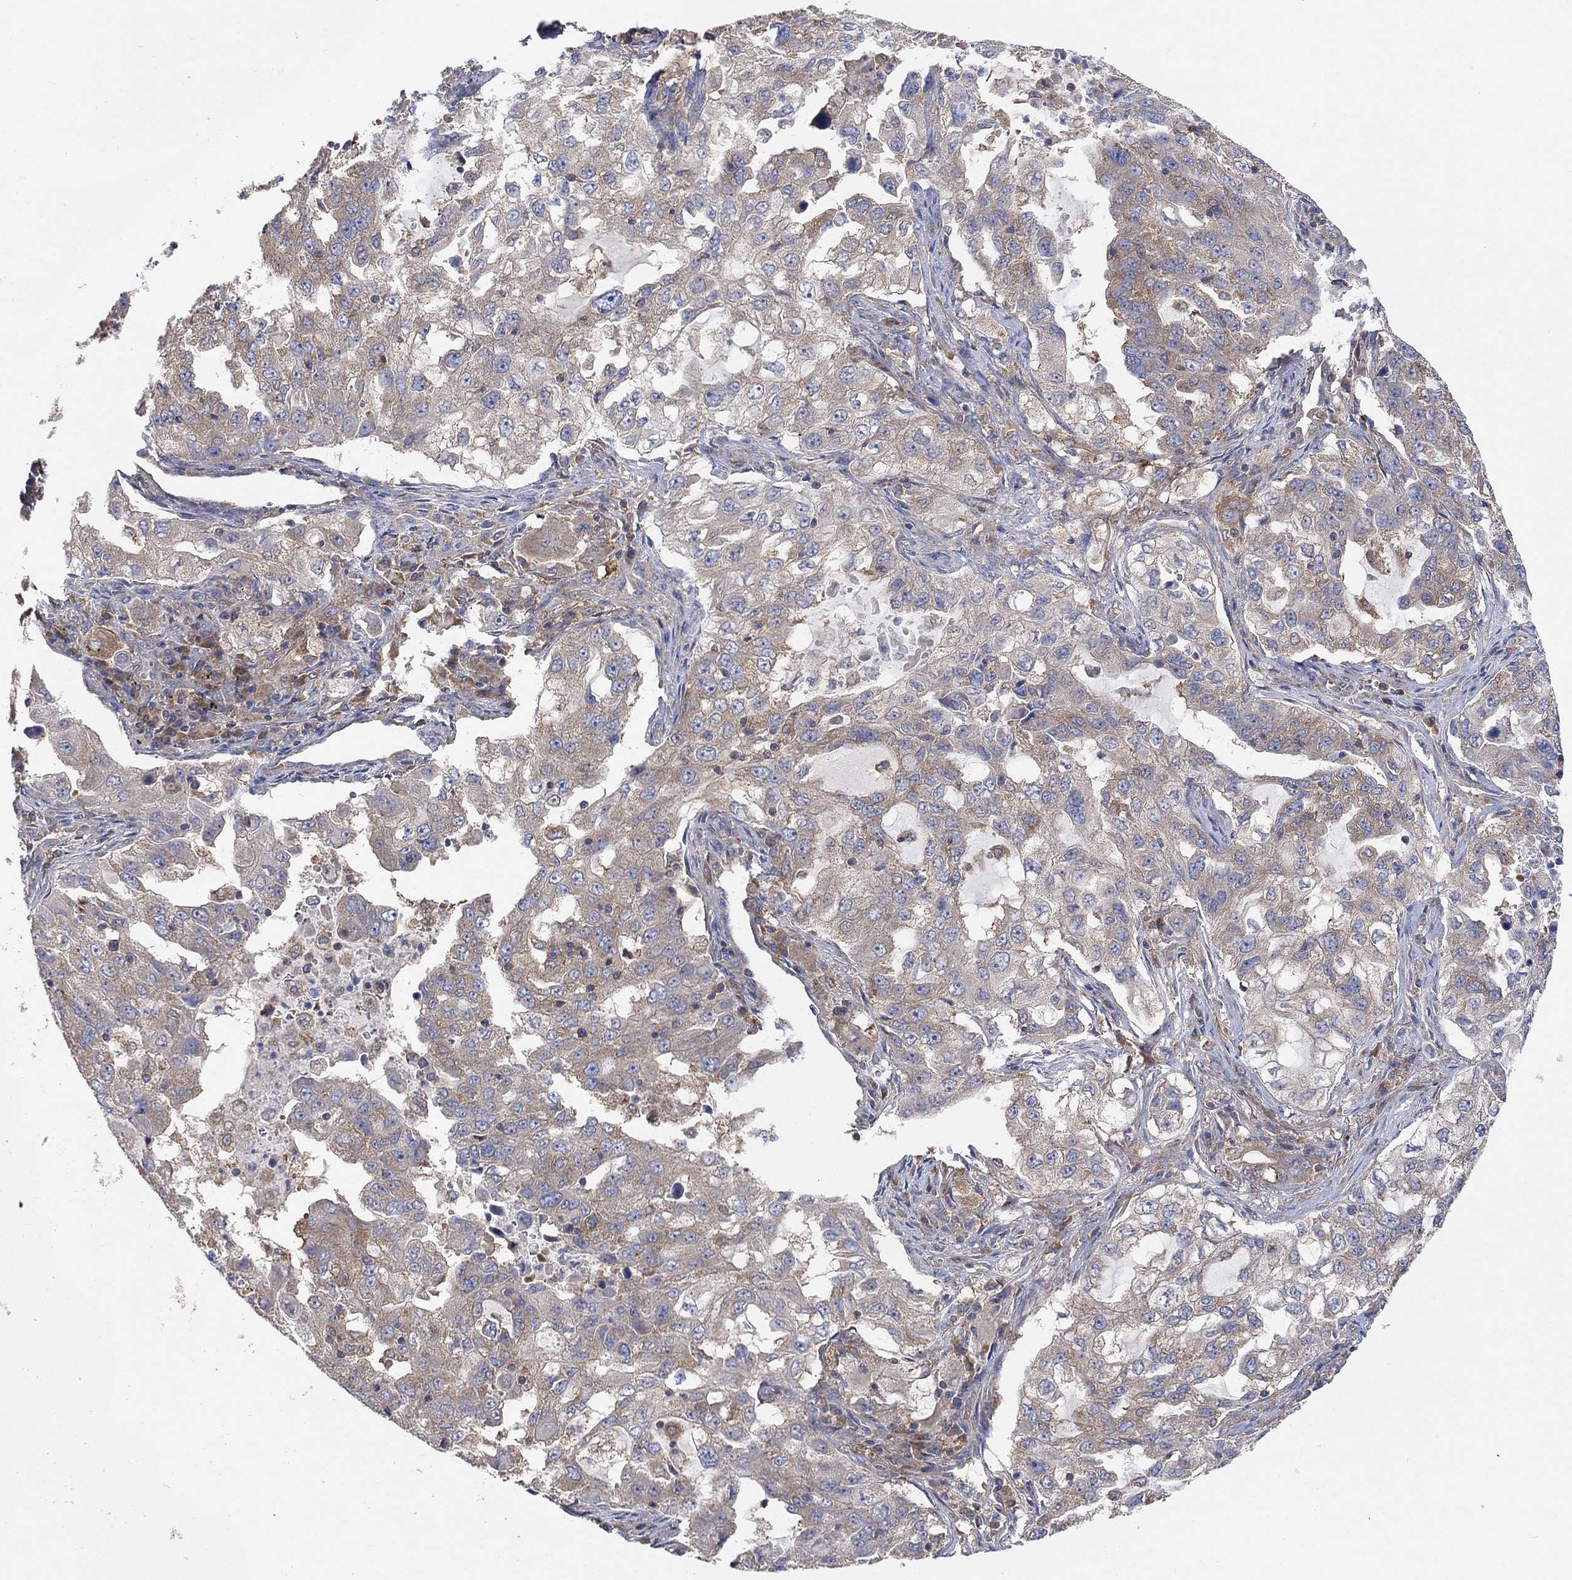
{"staining": {"intensity": "moderate", "quantity": "<25%", "location": "cytoplasmic/membranous"}, "tissue": "lung cancer", "cell_type": "Tumor cells", "image_type": "cancer", "snomed": [{"axis": "morphology", "description": "Adenocarcinoma, NOS"}, {"axis": "topography", "description": "Lung"}], "caption": "A high-resolution micrograph shows immunohistochemistry (IHC) staining of lung cancer (adenocarcinoma), which exhibits moderate cytoplasmic/membranous positivity in approximately <25% of tumor cells.", "gene": "BLOC1S3", "patient": {"sex": "female", "age": 61}}